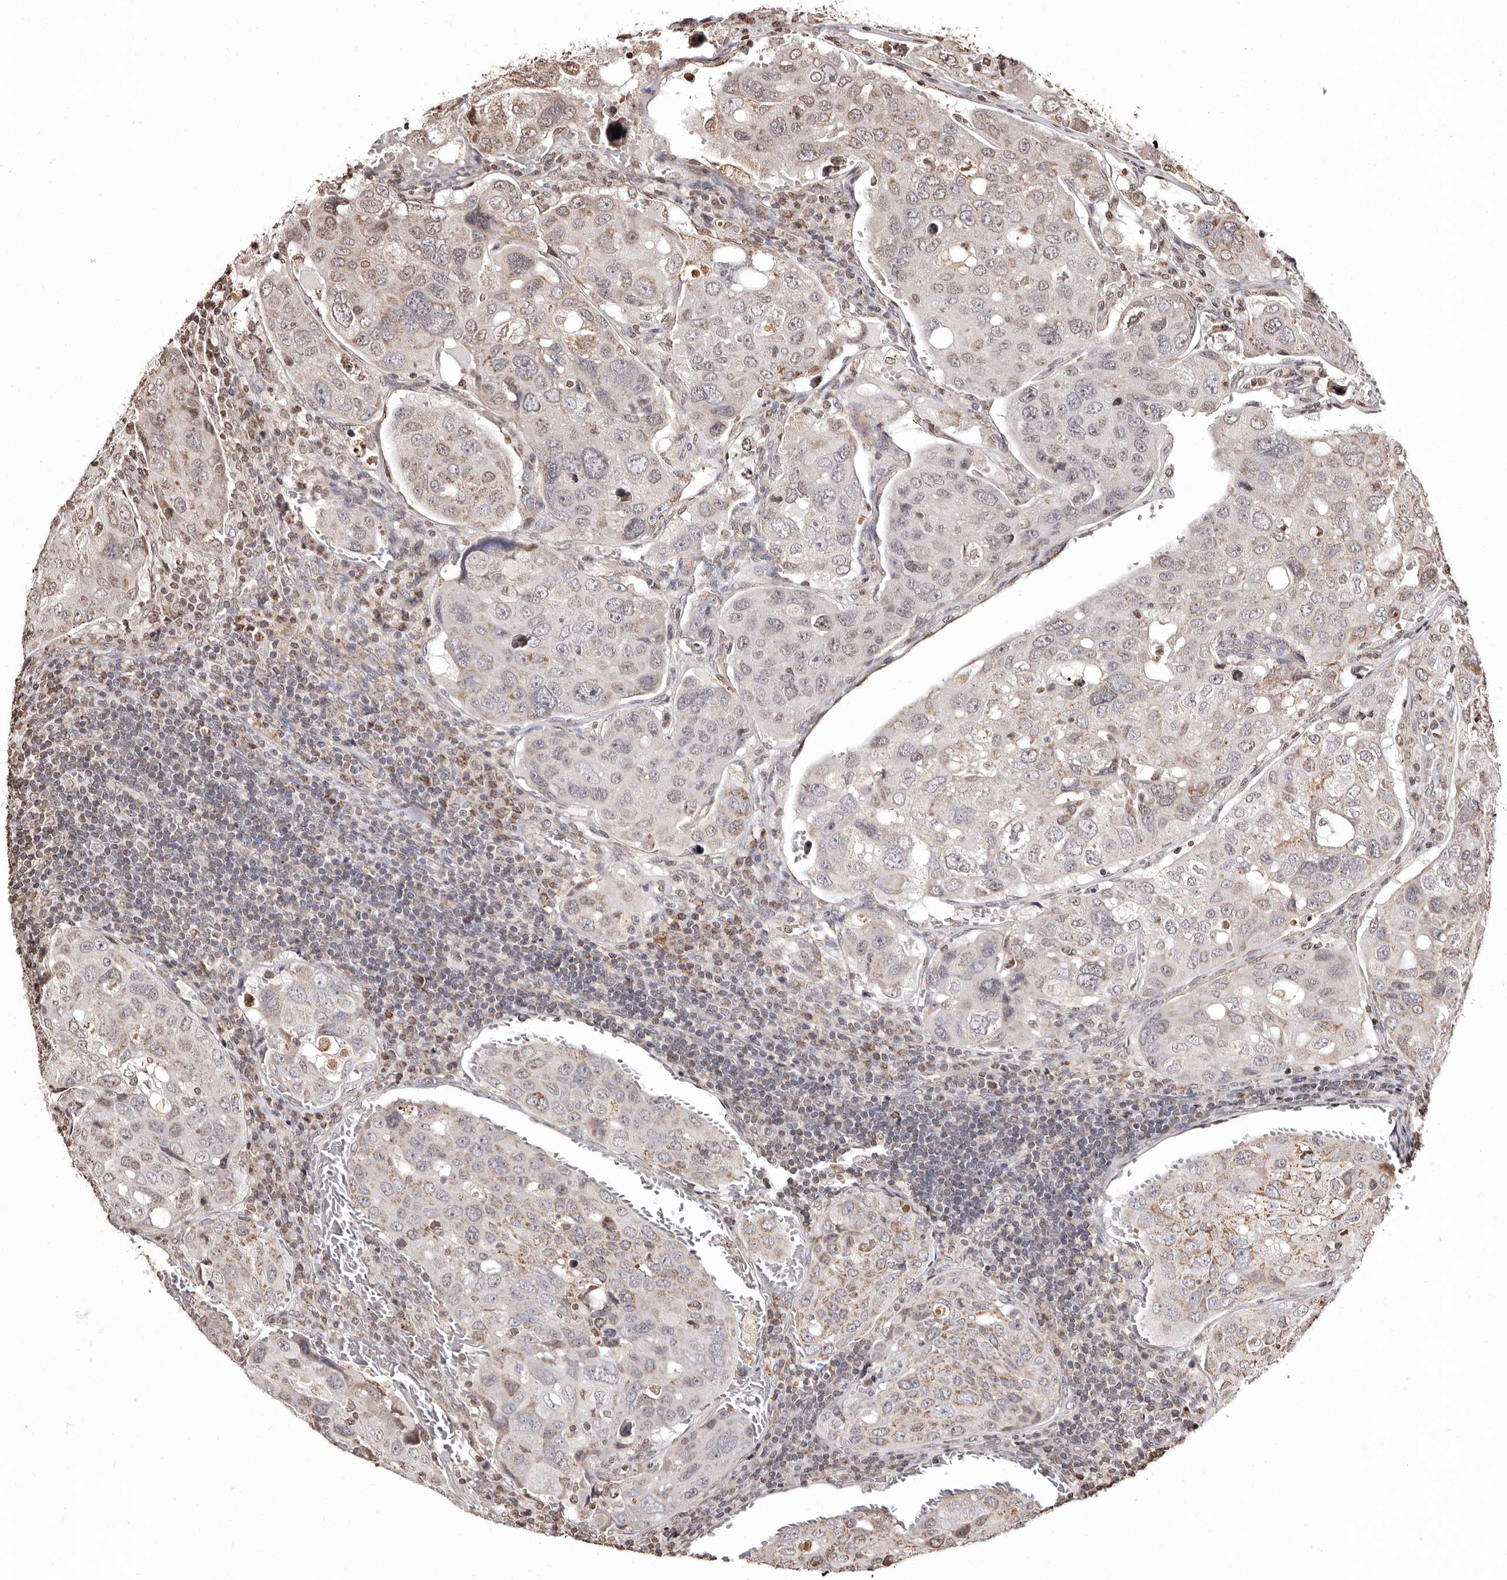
{"staining": {"intensity": "weak", "quantity": "25%-75%", "location": "cytoplasmic/membranous"}, "tissue": "urothelial cancer", "cell_type": "Tumor cells", "image_type": "cancer", "snomed": [{"axis": "morphology", "description": "Urothelial carcinoma, High grade"}, {"axis": "topography", "description": "Lymph node"}, {"axis": "topography", "description": "Urinary bladder"}], "caption": "Immunohistochemical staining of urothelial cancer displays weak cytoplasmic/membranous protein staining in approximately 25%-75% of tumor cells. (IHC, brightfield microscopy, high magnification).", "gene": "CCDC190", "patient": {"sex": "male", "age": 51}}